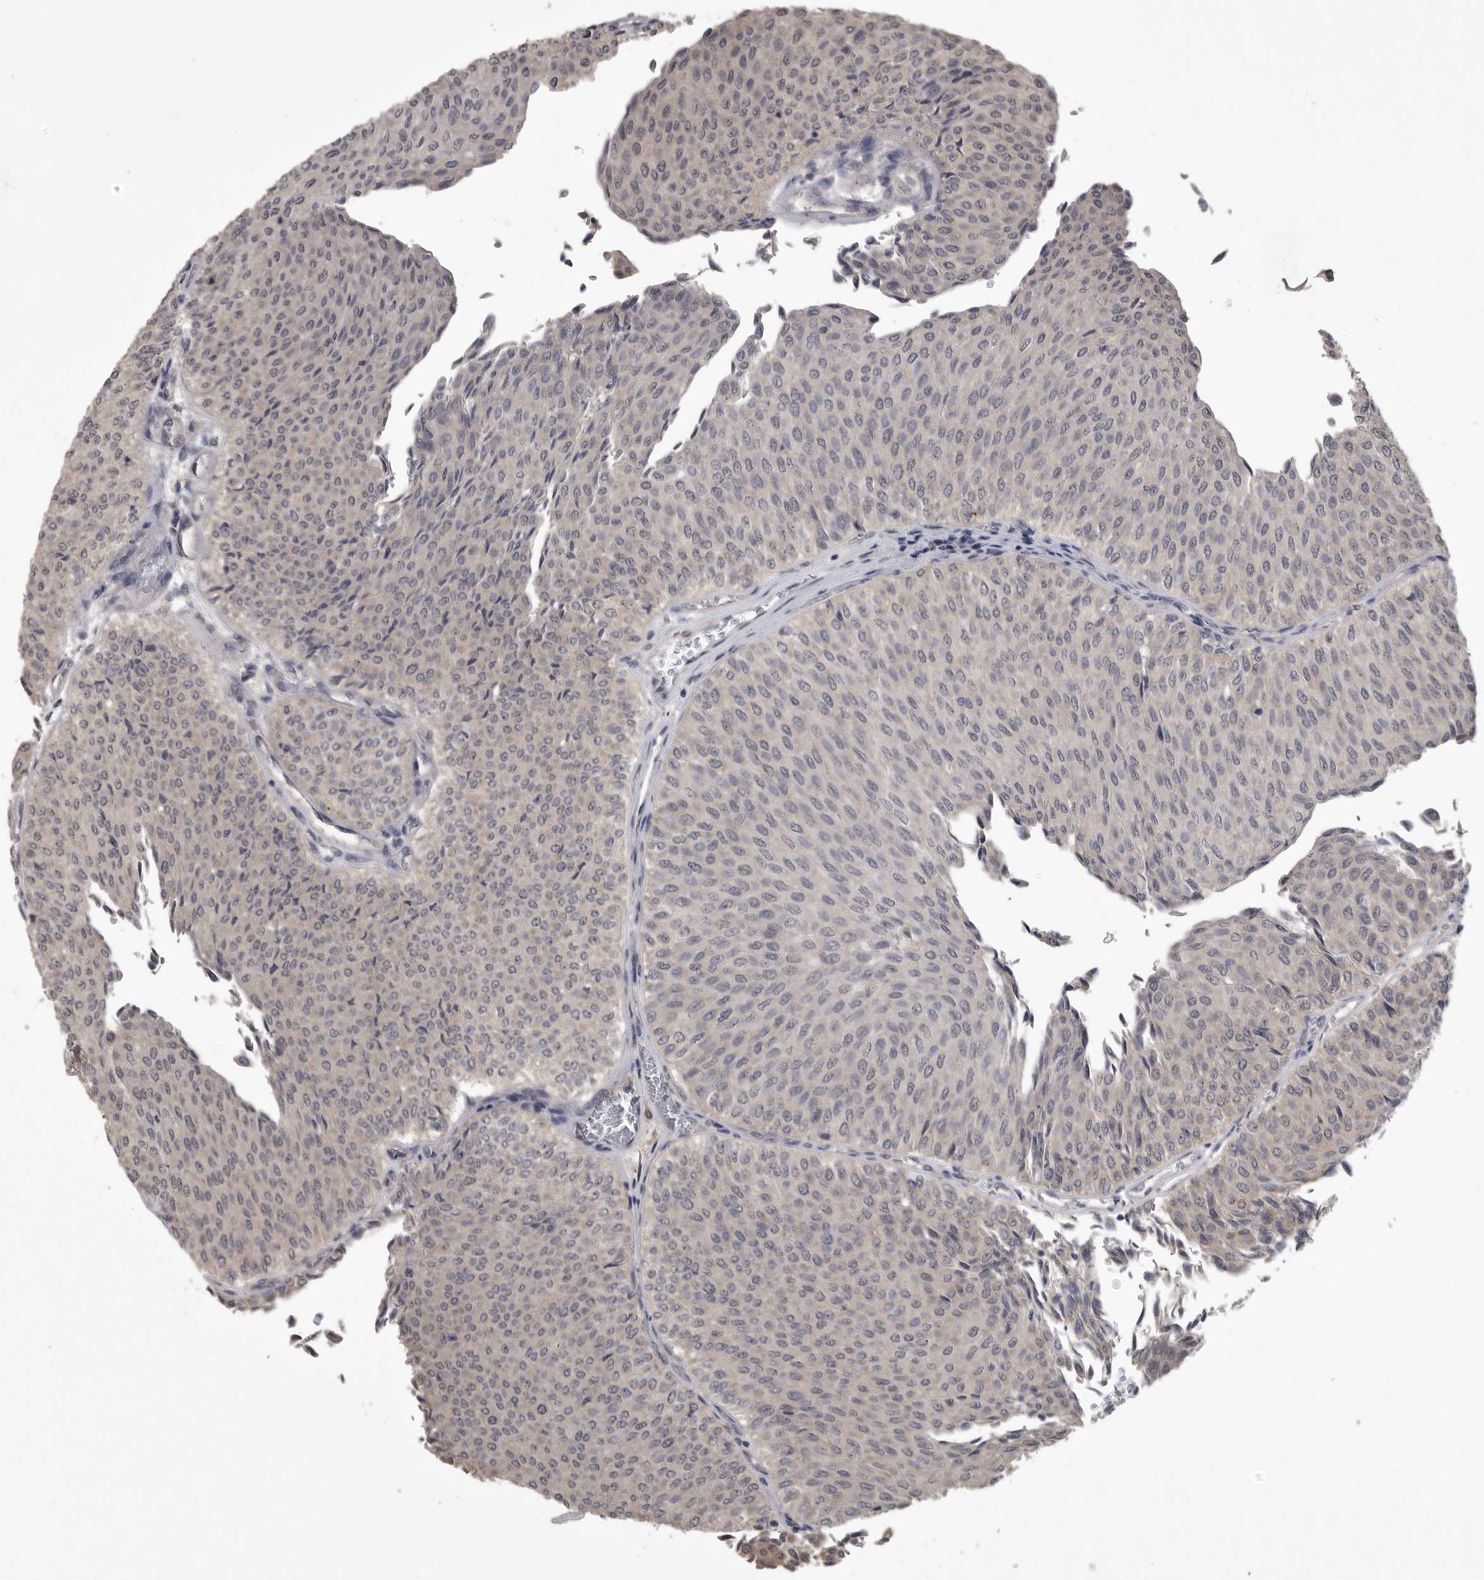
{"staining": {"intensity": "negative", "quantity": "none", "location": "none"}, "tissue": "urothelial cancer", "cell_type": "Tumor cells", "image_type": "cancer", "snomed": [{"axis": "morphology", "description": "Urothelial carcinoma, Low grade"}, {"axis": "topography", "description": "Urinary bladder"}], "caption": "DAB (3,3'-diaminobenzidine) immunohistochemical staining of human urothelial cancer exhibits no significant positivity in tumor cells.", "gene": "ZNF114", "patient": {"sex": "male", "age": 78}}